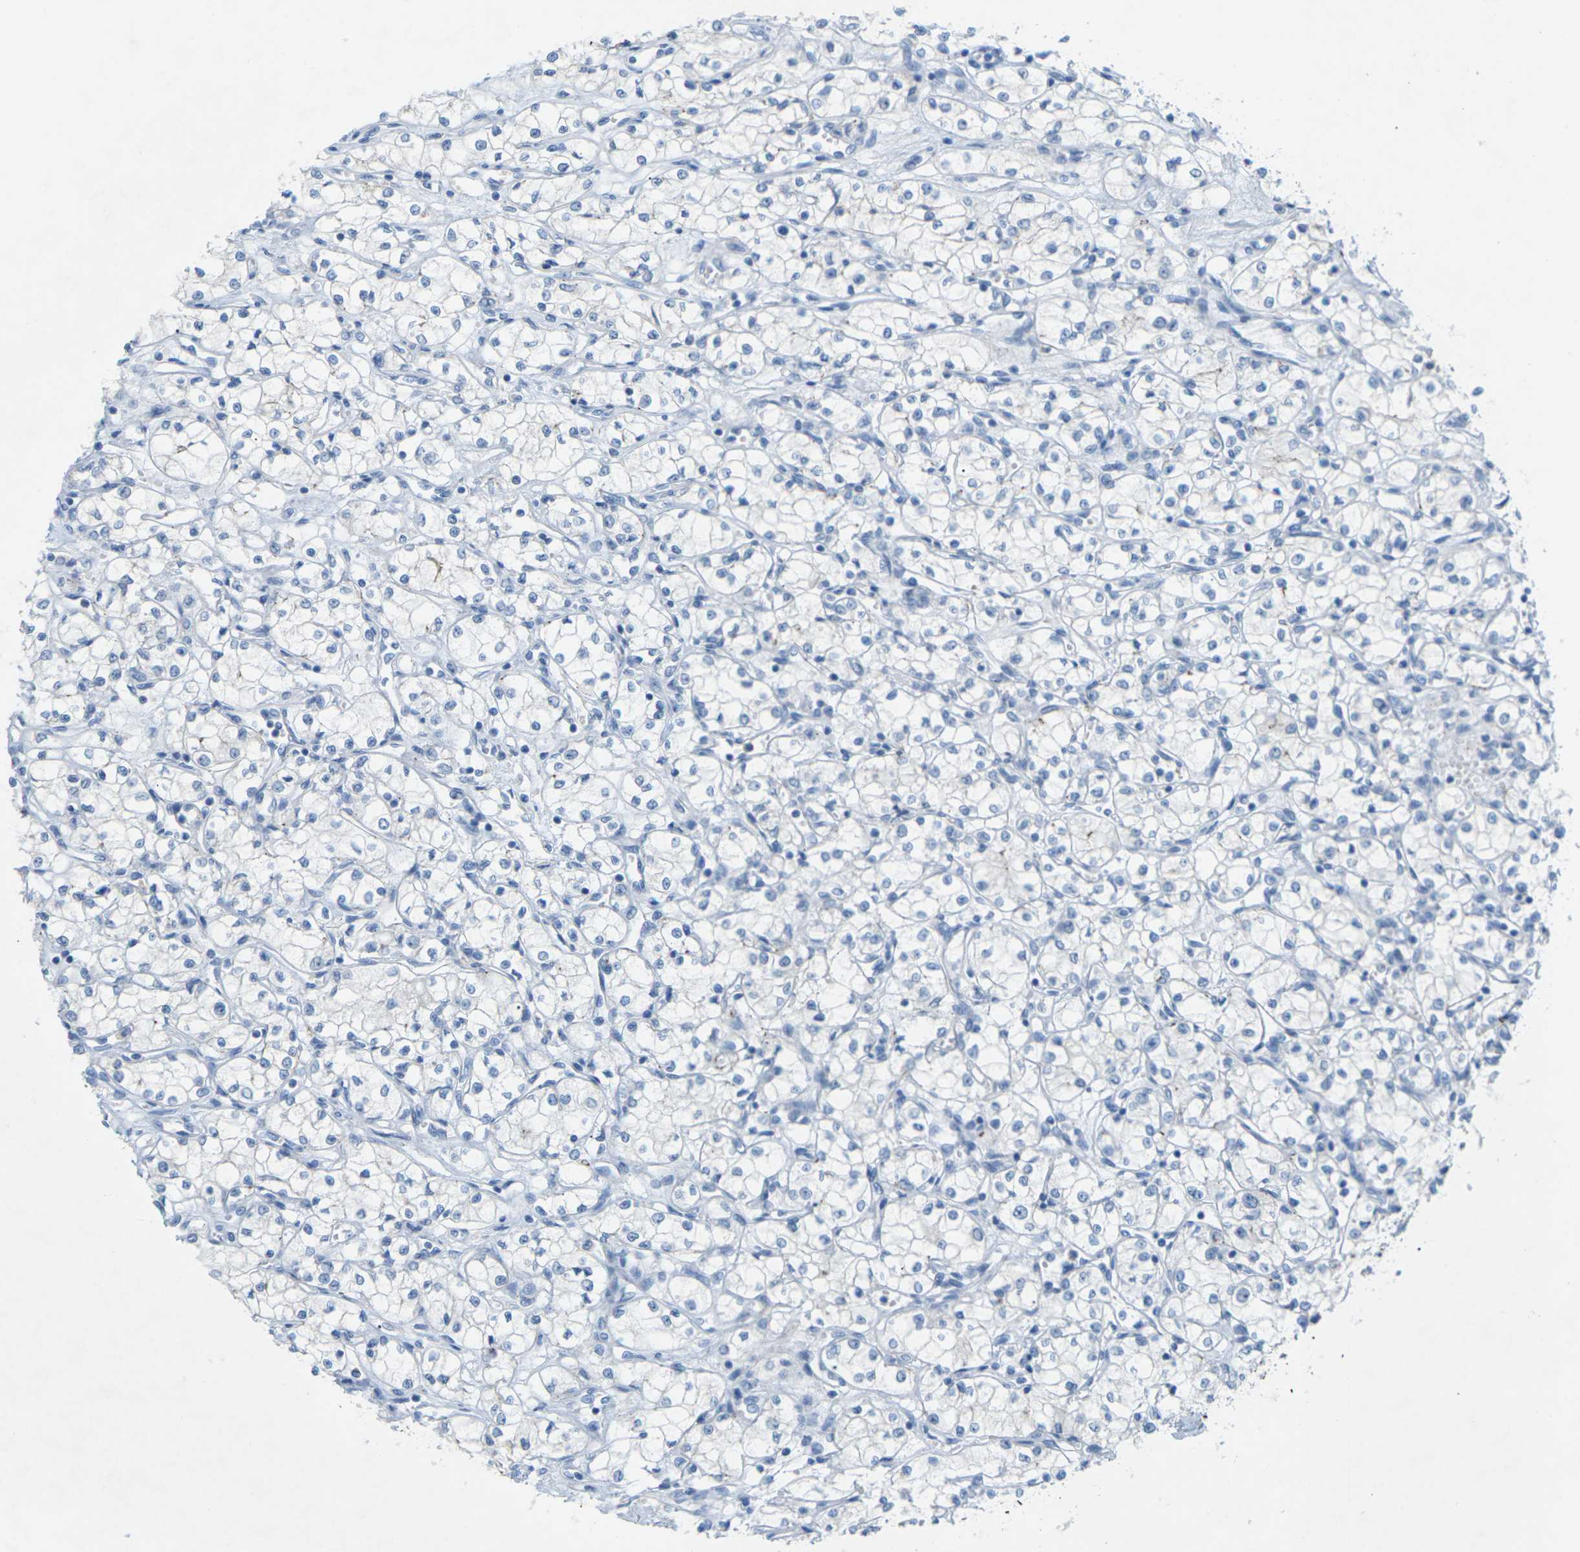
{"staining": {"intensity": "negative", "quantity": "none", "location": "none"}, "tissue": "renal cancer", "cell_type": "Tumor cells", "image_type": "cancer", "snomed": [{"axis": "morphology", "description": "Normal tissue, NOS"}, {"axis": "morphology", "description": "Adenocarcinoma, NOS"}, {"axis": "topography", "description": "Kidney"}], "caption": "Immunohistochemistry micrograph of neoplastic tissue: human renal adenocarcinoma stained with DAB (3,3'-diaminobenzidine) reveals no significant protein expression in tumor cells.", "gene": "CLDN3", "patient": {"sex": "male", "age": 59}}